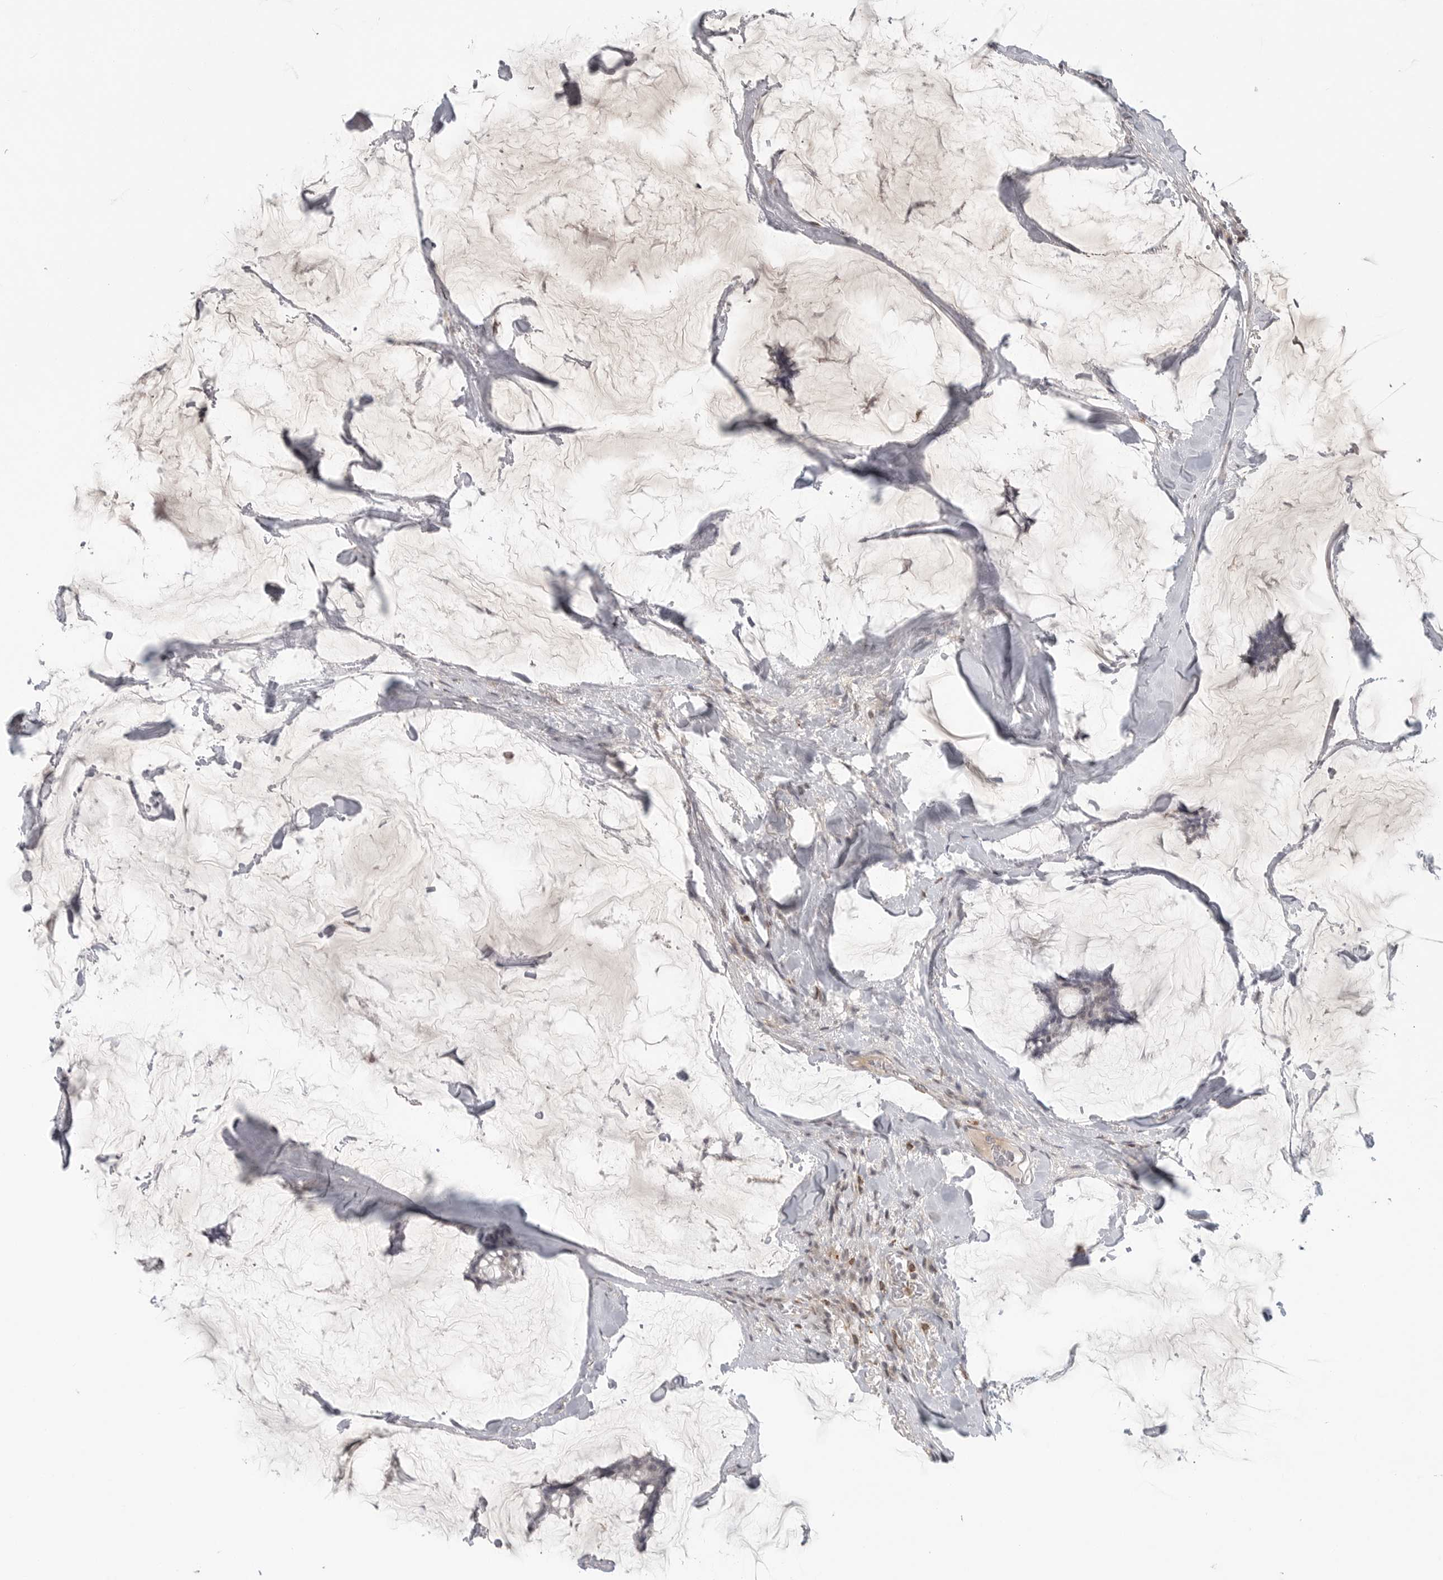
{"staining": {"intensity": "negative", "quantity": "none", "location": "none"}, "tissue": "breast cancer", "cell_type": "Tumor cells", "image_type": "cancer", "snomed": [{"axis": "morphology", "description": "Duct carcinoma"}, {"axis": "topography", "description": "Breast"}], "caption": "Tumor cells are negative for protein expression in human intraductal carcinoma (breast).", "gene": "SH3KBP1", "patient": {"sex": "female", "age": 93}}